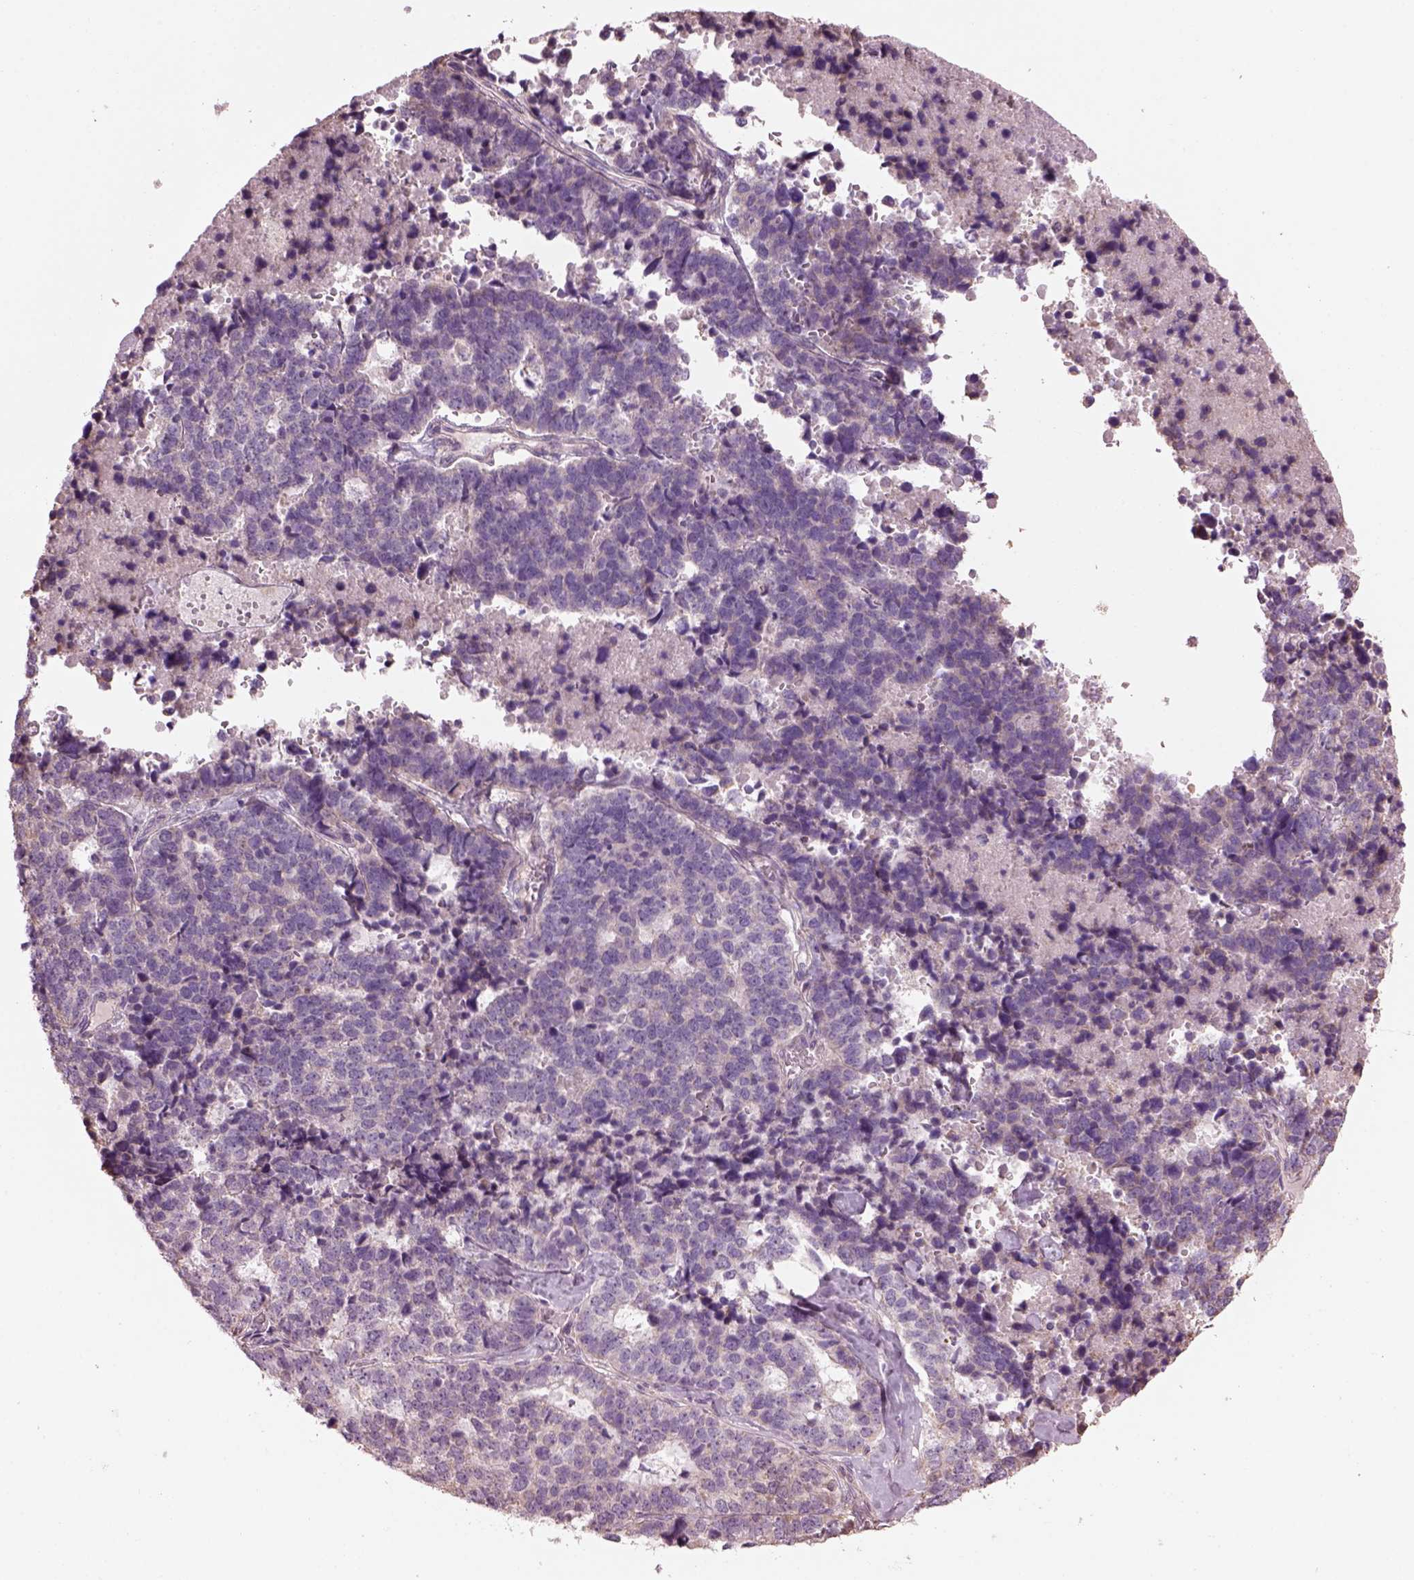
{"staining": {"intensity": "negative", "quantity": "none", "location": "none"}, "tissue": "stomach cancer", "cell_type": "Tumor cells", "image_type": "cancer", "snomed": [{"axis": "morphology", "description": "Adenocarcinoma, NOS"}, {"axis": "topography", "description": "Stomach"}], "caption": "Histopathology image shows no significant protein positivity in tumor cells of stomach cancer. Brightfield microscopy of immunohistochemistry (IHC) stained with DAB (3,3'-diaminobenzidine) (brown) and hematoxylin (blue), captured at high magnification.", "gene": "SPATA7", "patient": {"sex": "male", "age": 69}}